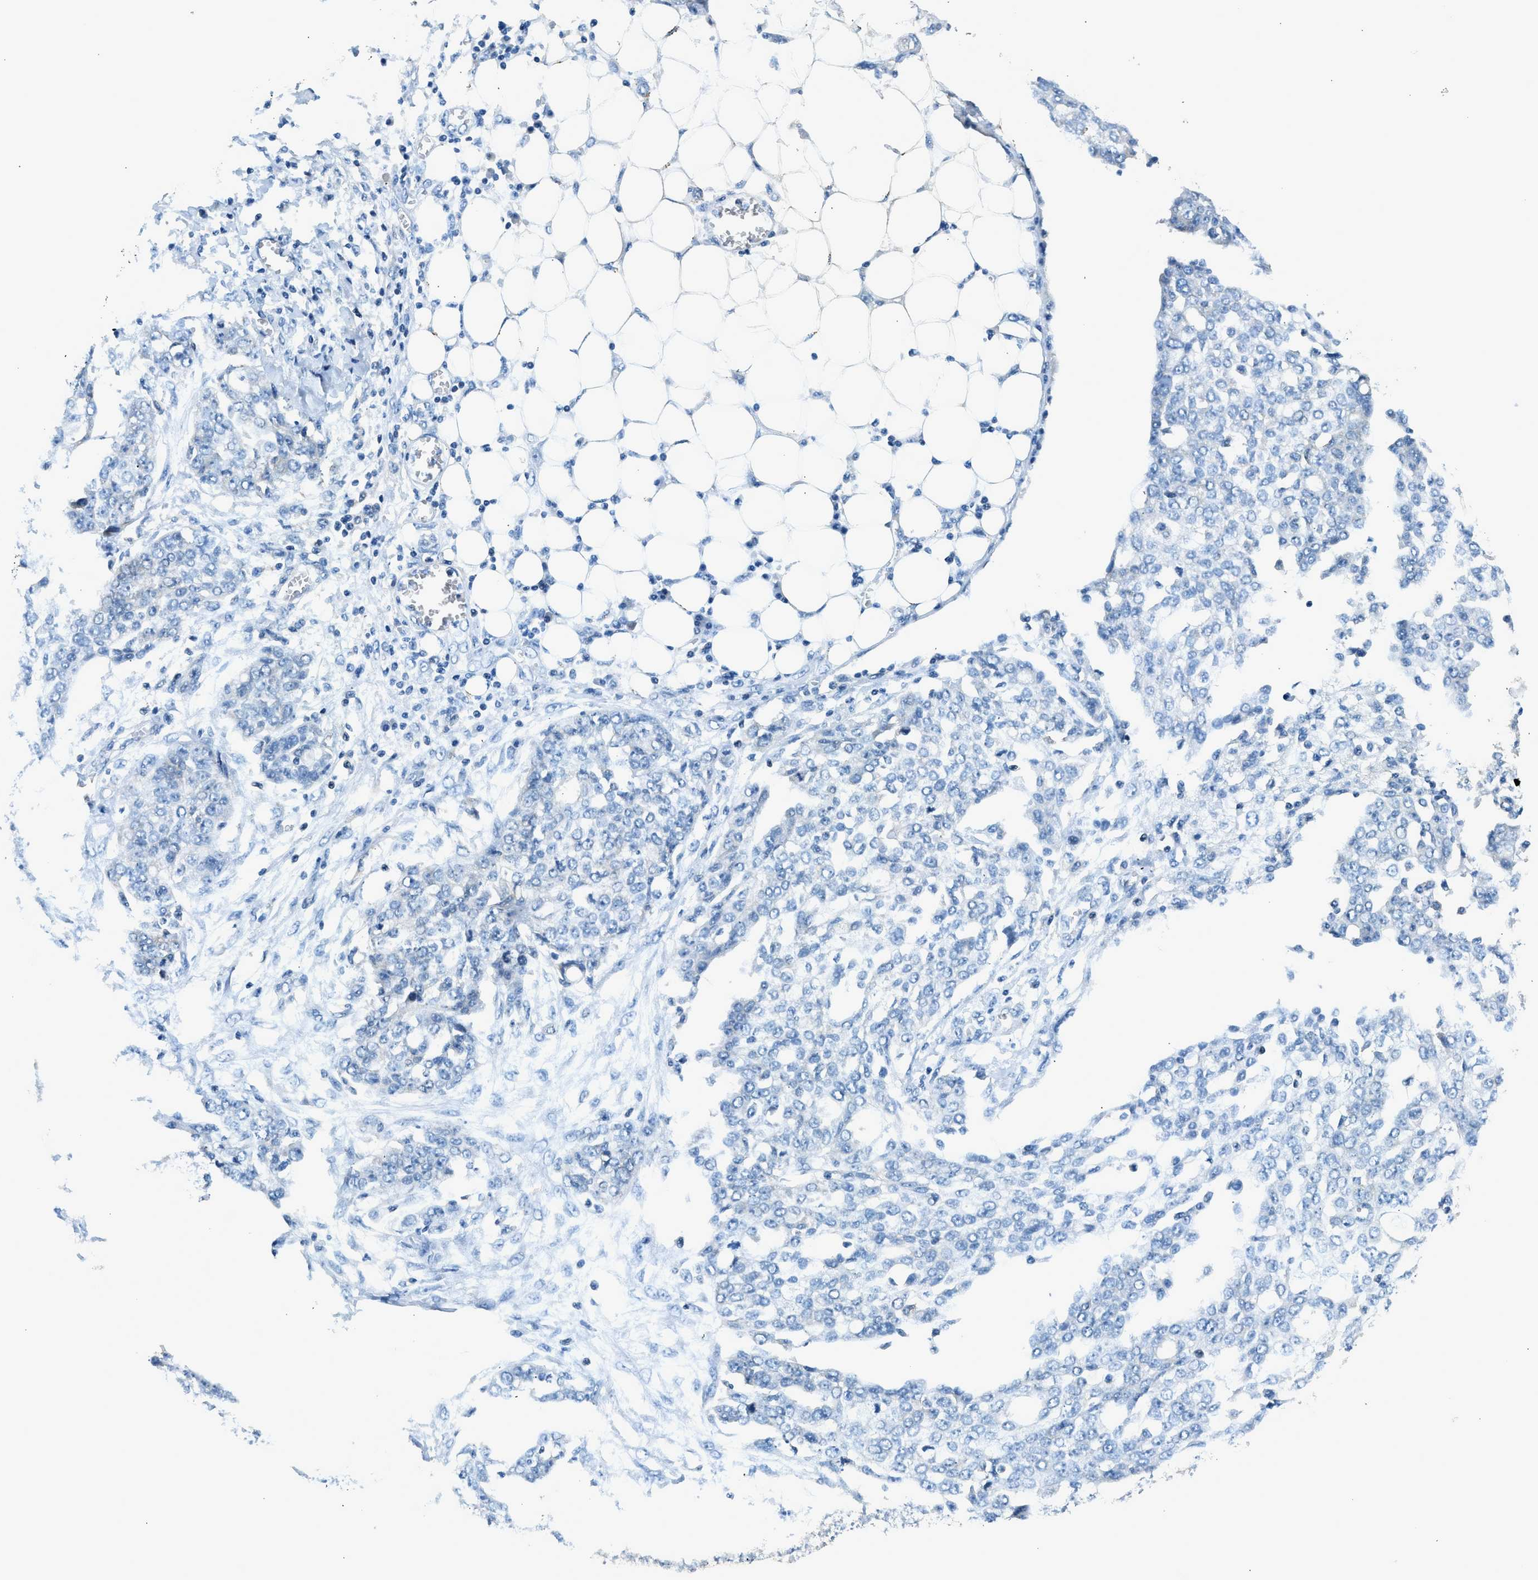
{"staining": {"intensity": "negative", "quantity": "none", "location": "none"}, "tissue": "ovarian cancer", "cell_type": "Tumor cells", "image_type": "cancer", "snomed": [{"axis": "morphology", "description": "Cystadenocarcinoma, serous, NOS"}, {"axis": "topography", "description": "Soft tissue"}, {"axis": "topography", "description": "Ovary"}], "caption": "DAB immunohistochemical staining of human ovarian serous cystadenocarcinoma demonstrates no significant staining in tumor cells. (Stains: DAB immunohistochemistry with hematoxylin counter stain, Microscopy: brightfield microscopy at high magnification).", "gene": "LMLN", "patient": {"sex": "female", "age": 57}}